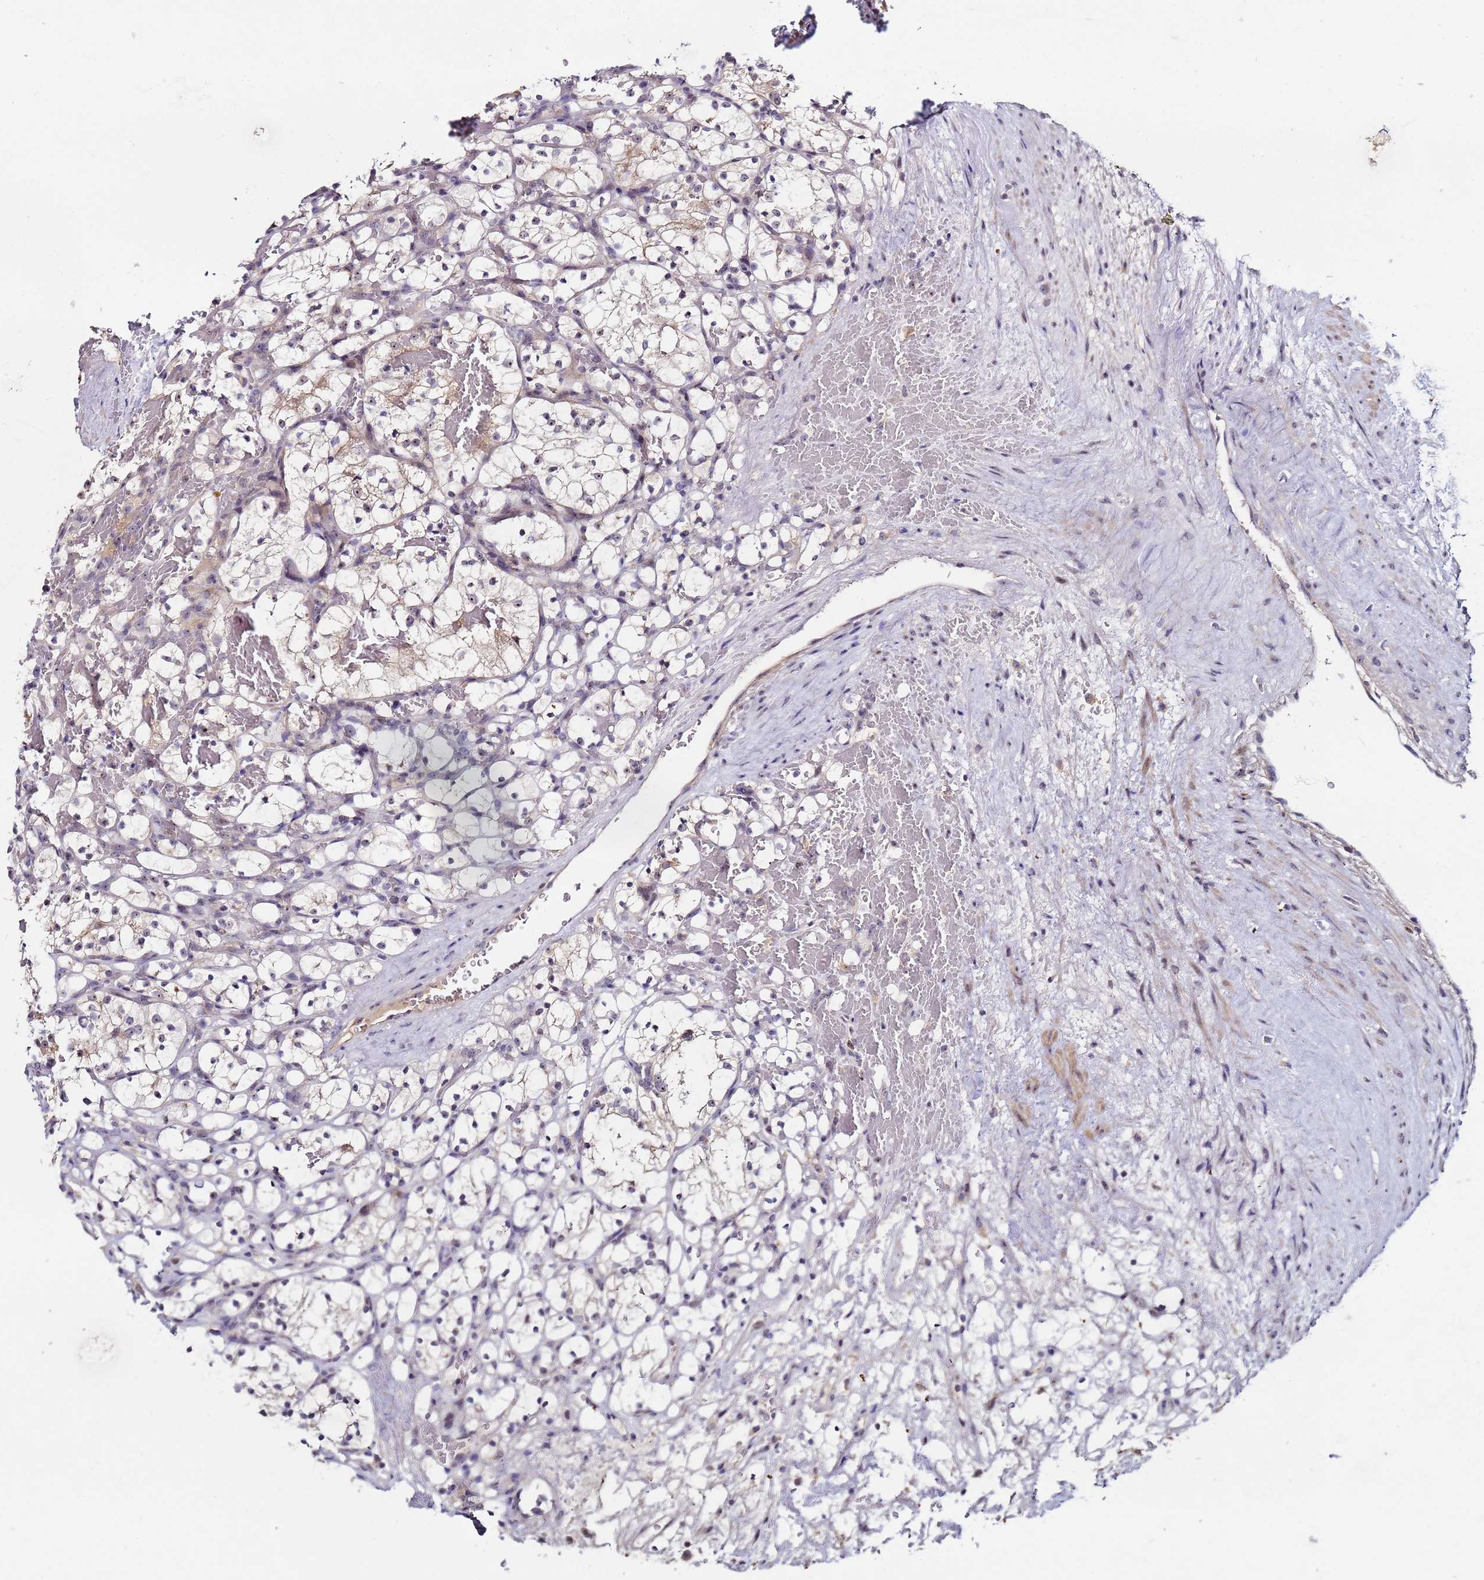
{"staining": {"intensity": "negative", "quantity": "none", "location": "none"}, "tissue": "renal cancer", "cell_type": "Tumor cells", "image_type": "cancer", "snomed": [{"axis": "morphology", "description": "Adenocarcinoma, NOS"}, {"axis": "topography", "description": "Kidney"}], "caption": "The immunohistochemistry histopathology image has no significant staining in tumor cells of renal cancer (adenocarcinoma) tissue.", "gene": "KRI1", "patient": {"sex": "female", "age": 69}}